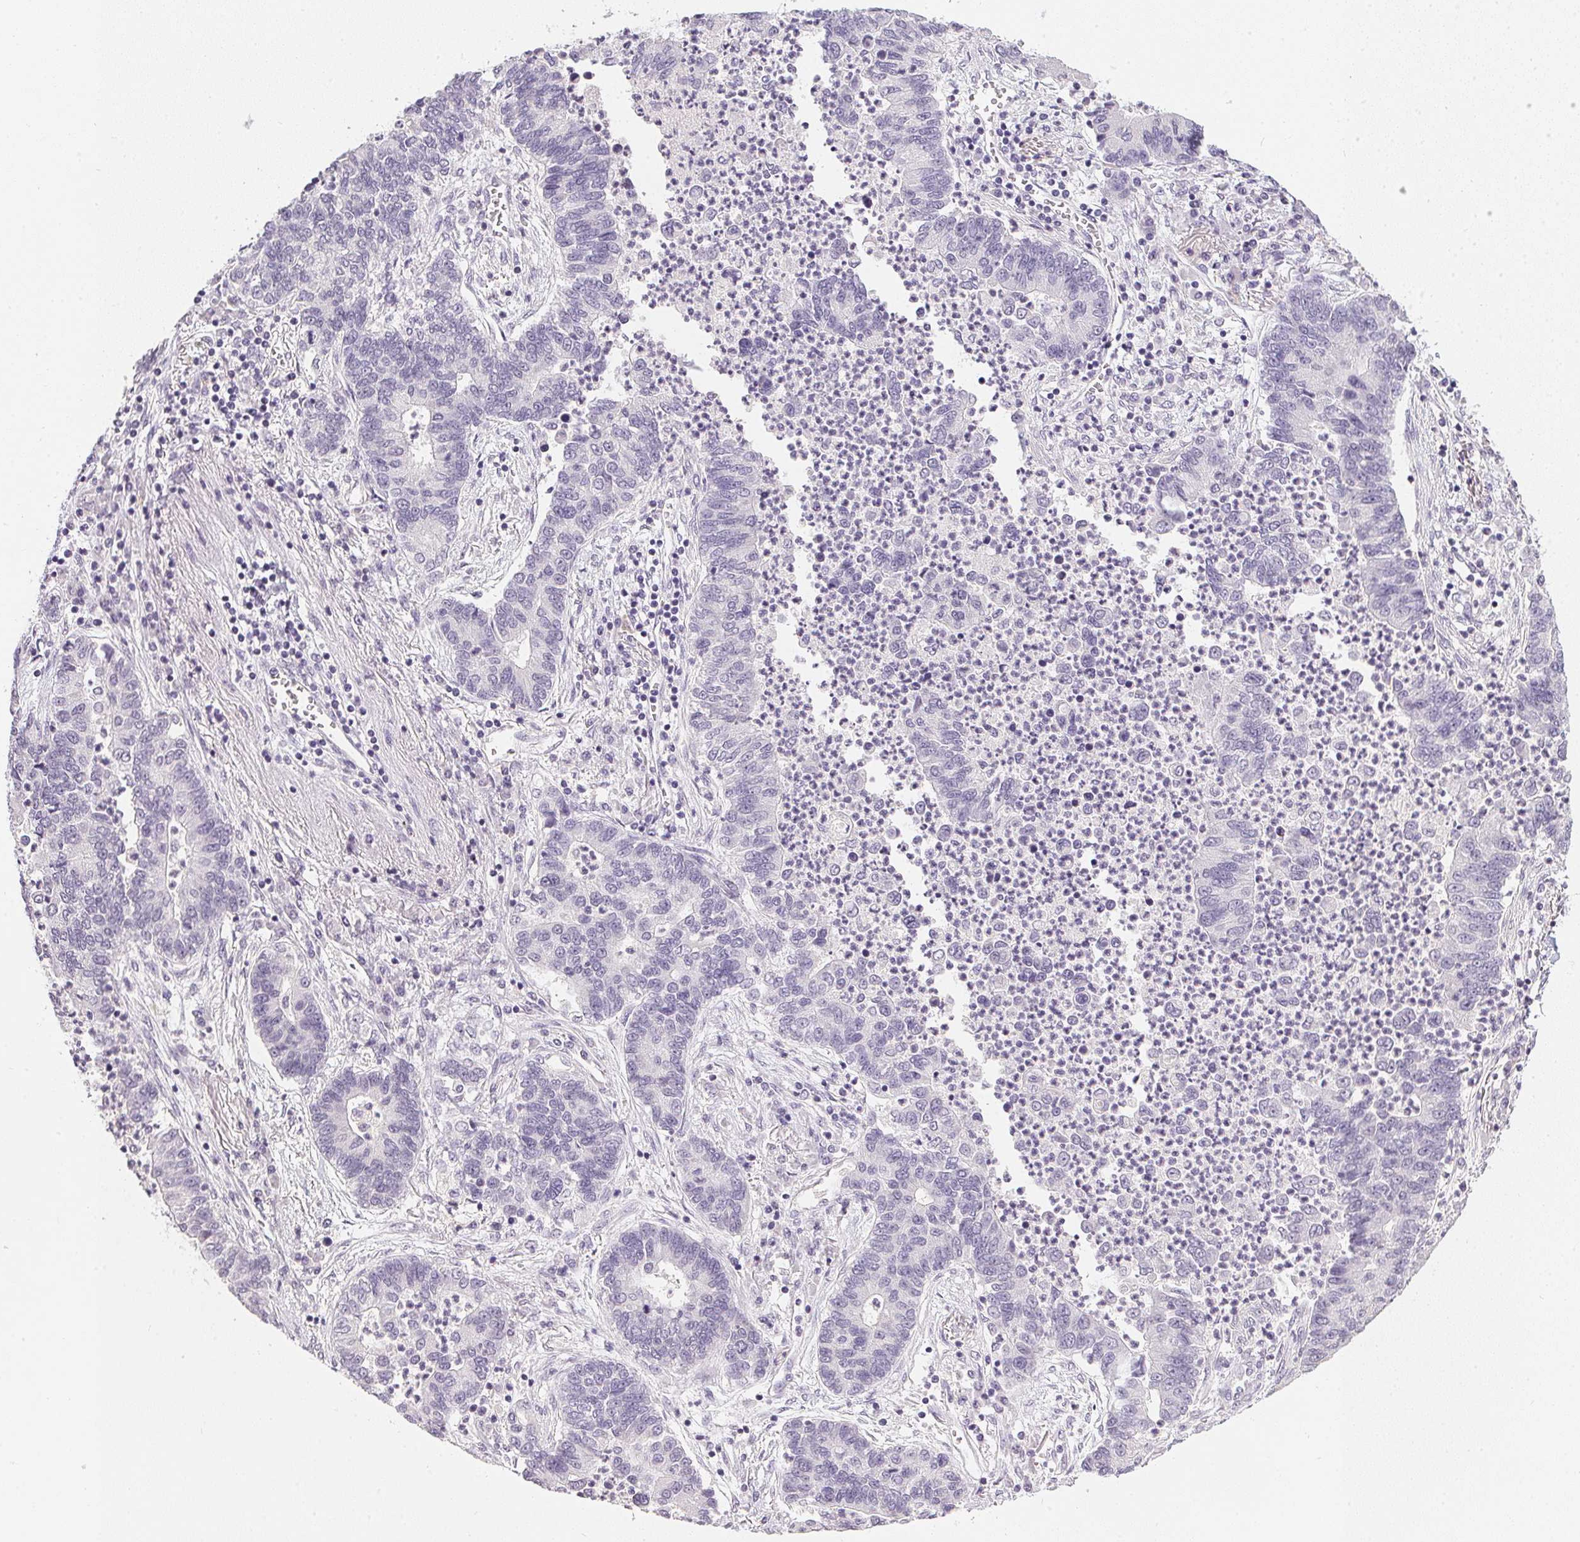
{"staining": {"intensity": "negative", "quantity": "none", "location": "none"}, "tissue": "lung cancer", "cell_type": "Tumor cells", "image_type": "cancer", "snomed": [{"axis": "morphology", "description": "Adenocarcinoma, NOS"}, {"axis": "topography", "description": "Lung"}], "caption": "Tumor cells are negative for brown protein staining in adenocarcinoma (lung). (DAB immunohistochemistry (IHC) visualized using brightfield microscopy, high magnification).", "gene": "PPY", "patient": {"sex": "female", "age": 57}}